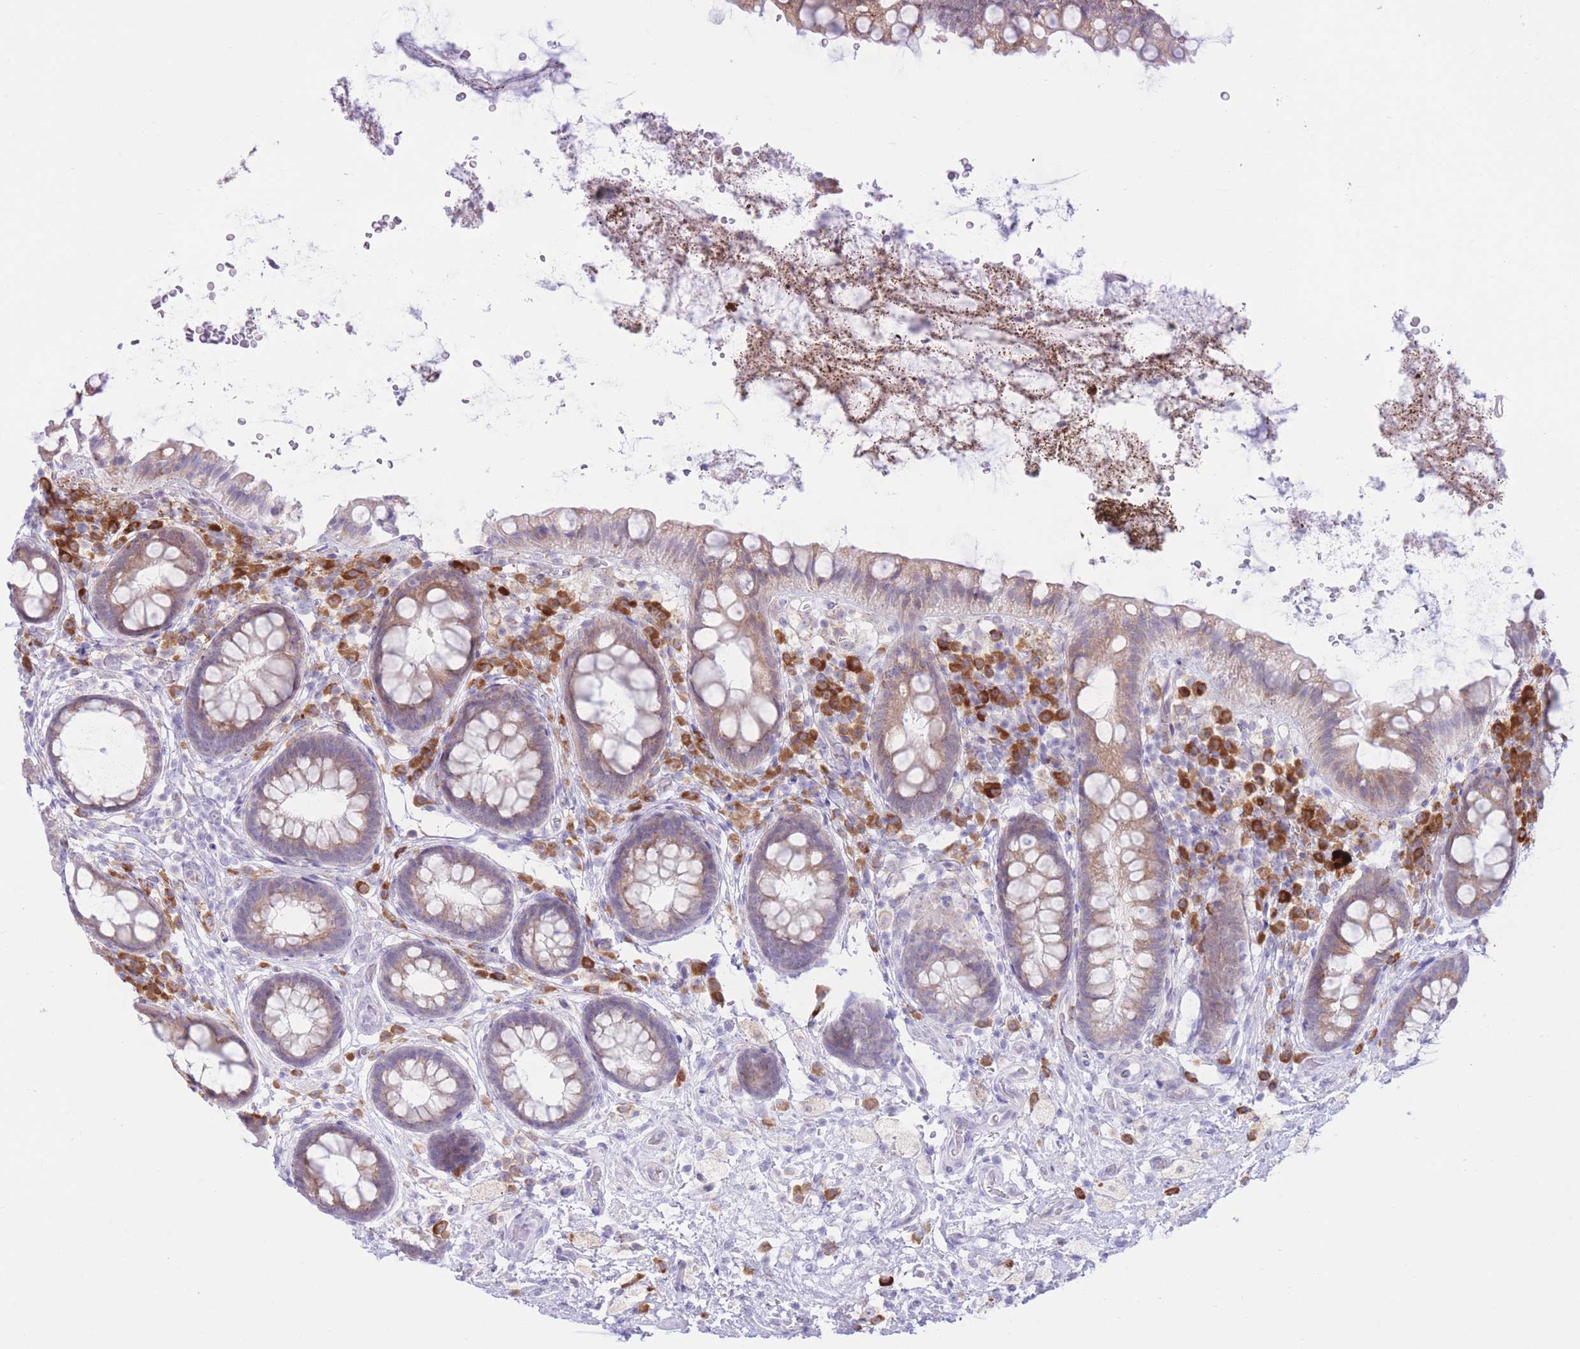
{"staining": {"intensity": "moderate", "quantity": "<25%", "location": "cytoplasmic/membranous"}, "tissue": "rectum", "cell_type": "Glandular cells", "image_type": "normal", "snomed": [{"axis": "morphology", "description": "Normal tissue, NOS"}, {"axis": "topography", "description": "Rectum"}, {"axis": "topography", "description": "Peripheral nerve tissue"}], "caption": "A histopathology image of human rectum stained for a protein shows moderate cytoplasmic/membranous brown staining in glandular cells.", "gene": "MYDGF", "patient": {"sex": "female", "age": 69}}